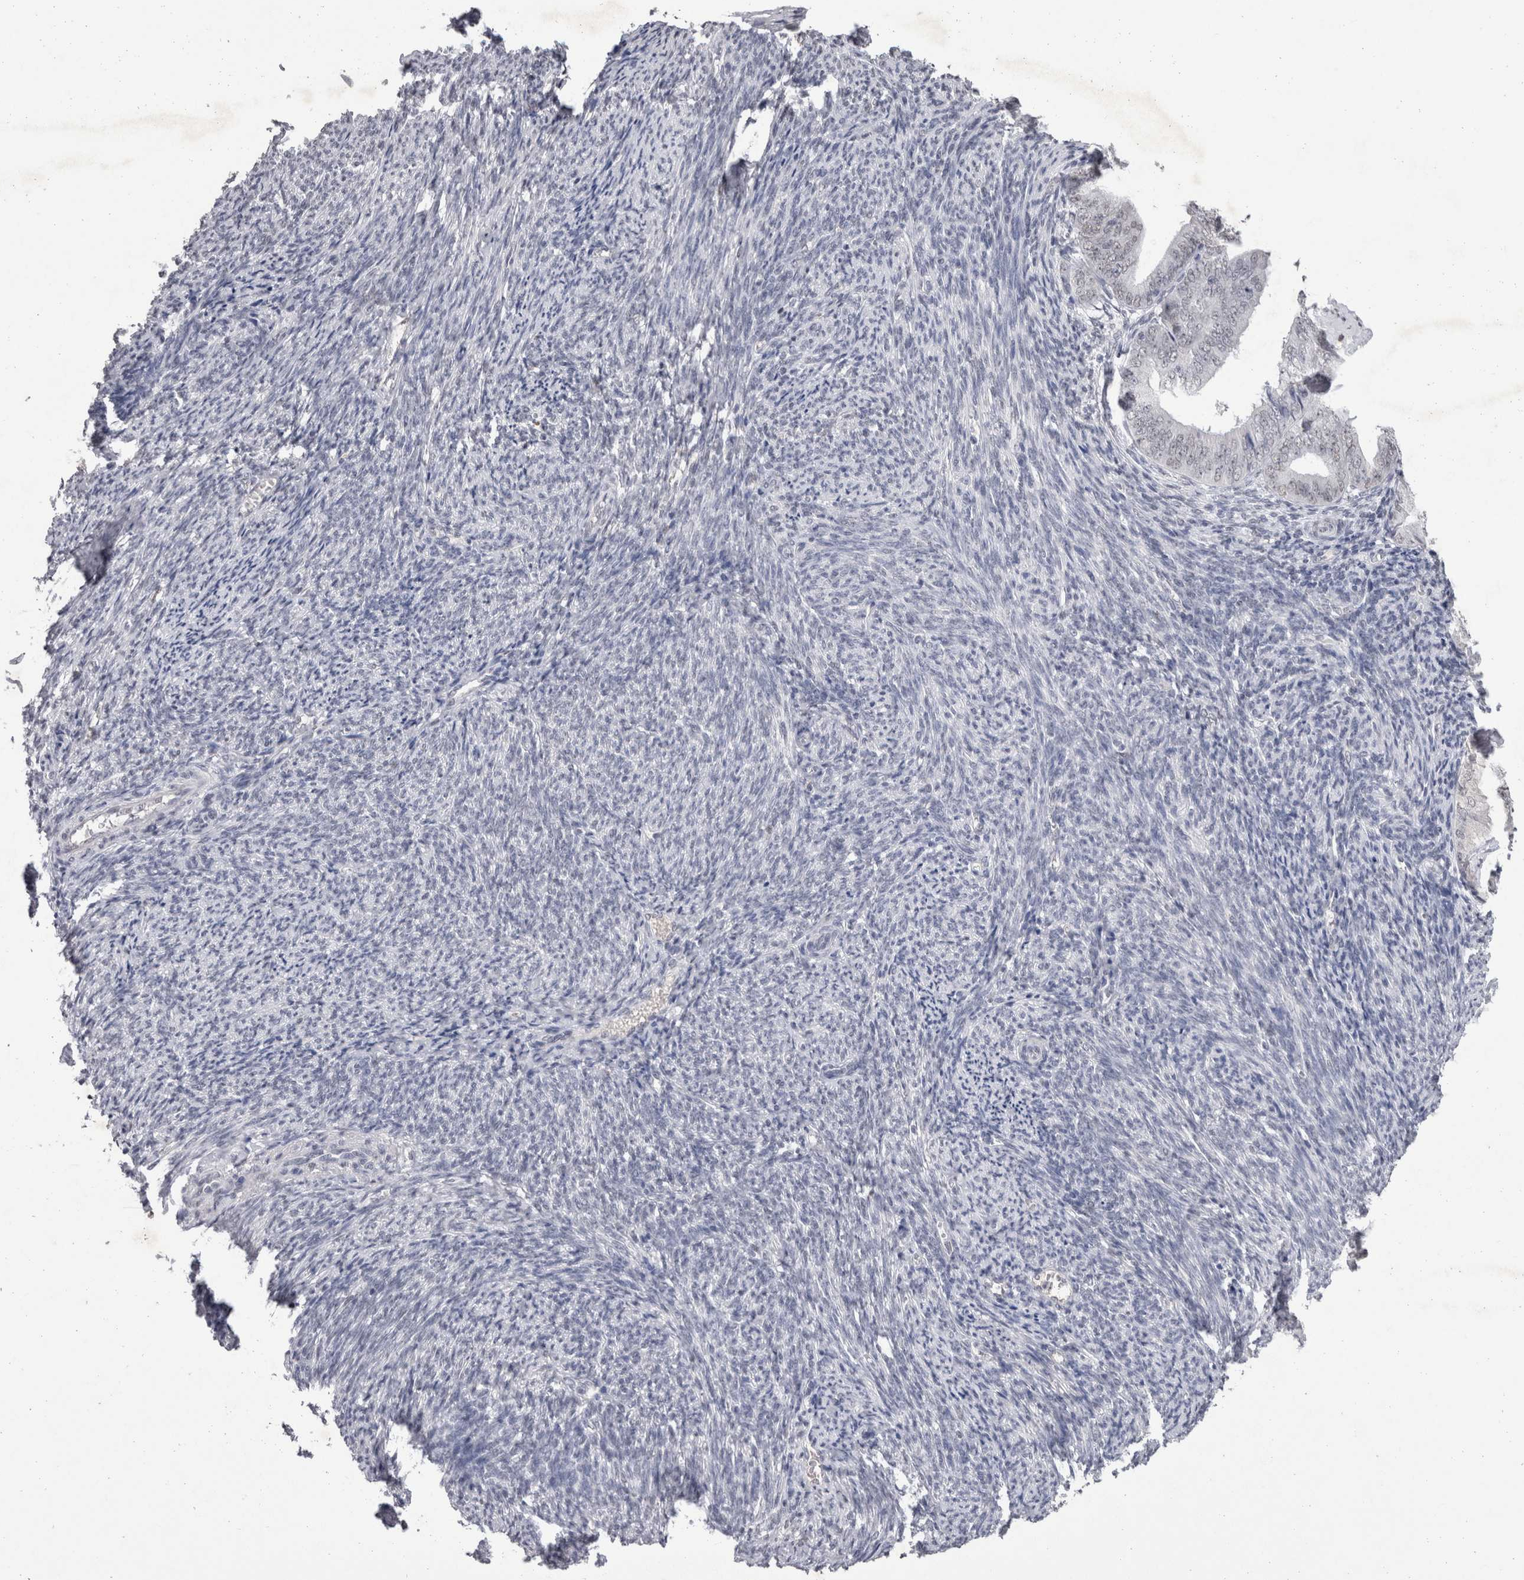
{"staining": {"intensity": "negative", "quantity": "none", "location": "none"}, "tissue": "endometrial cancer", "cell_type": "Tumor cells", "image_type": "cancer", "snomed": [{"axis": "morphology", "description": "Adenocarcinoma, NOS"}, {"axis": "topography", "description": "Endometrium"}], "caption": "Histopathology image shows no protein positivity in tumor cells of adenocarcinoma (endometrial) tissue.", "gene": "DDX17", "patient": {"sex": "female", "age": 63}}